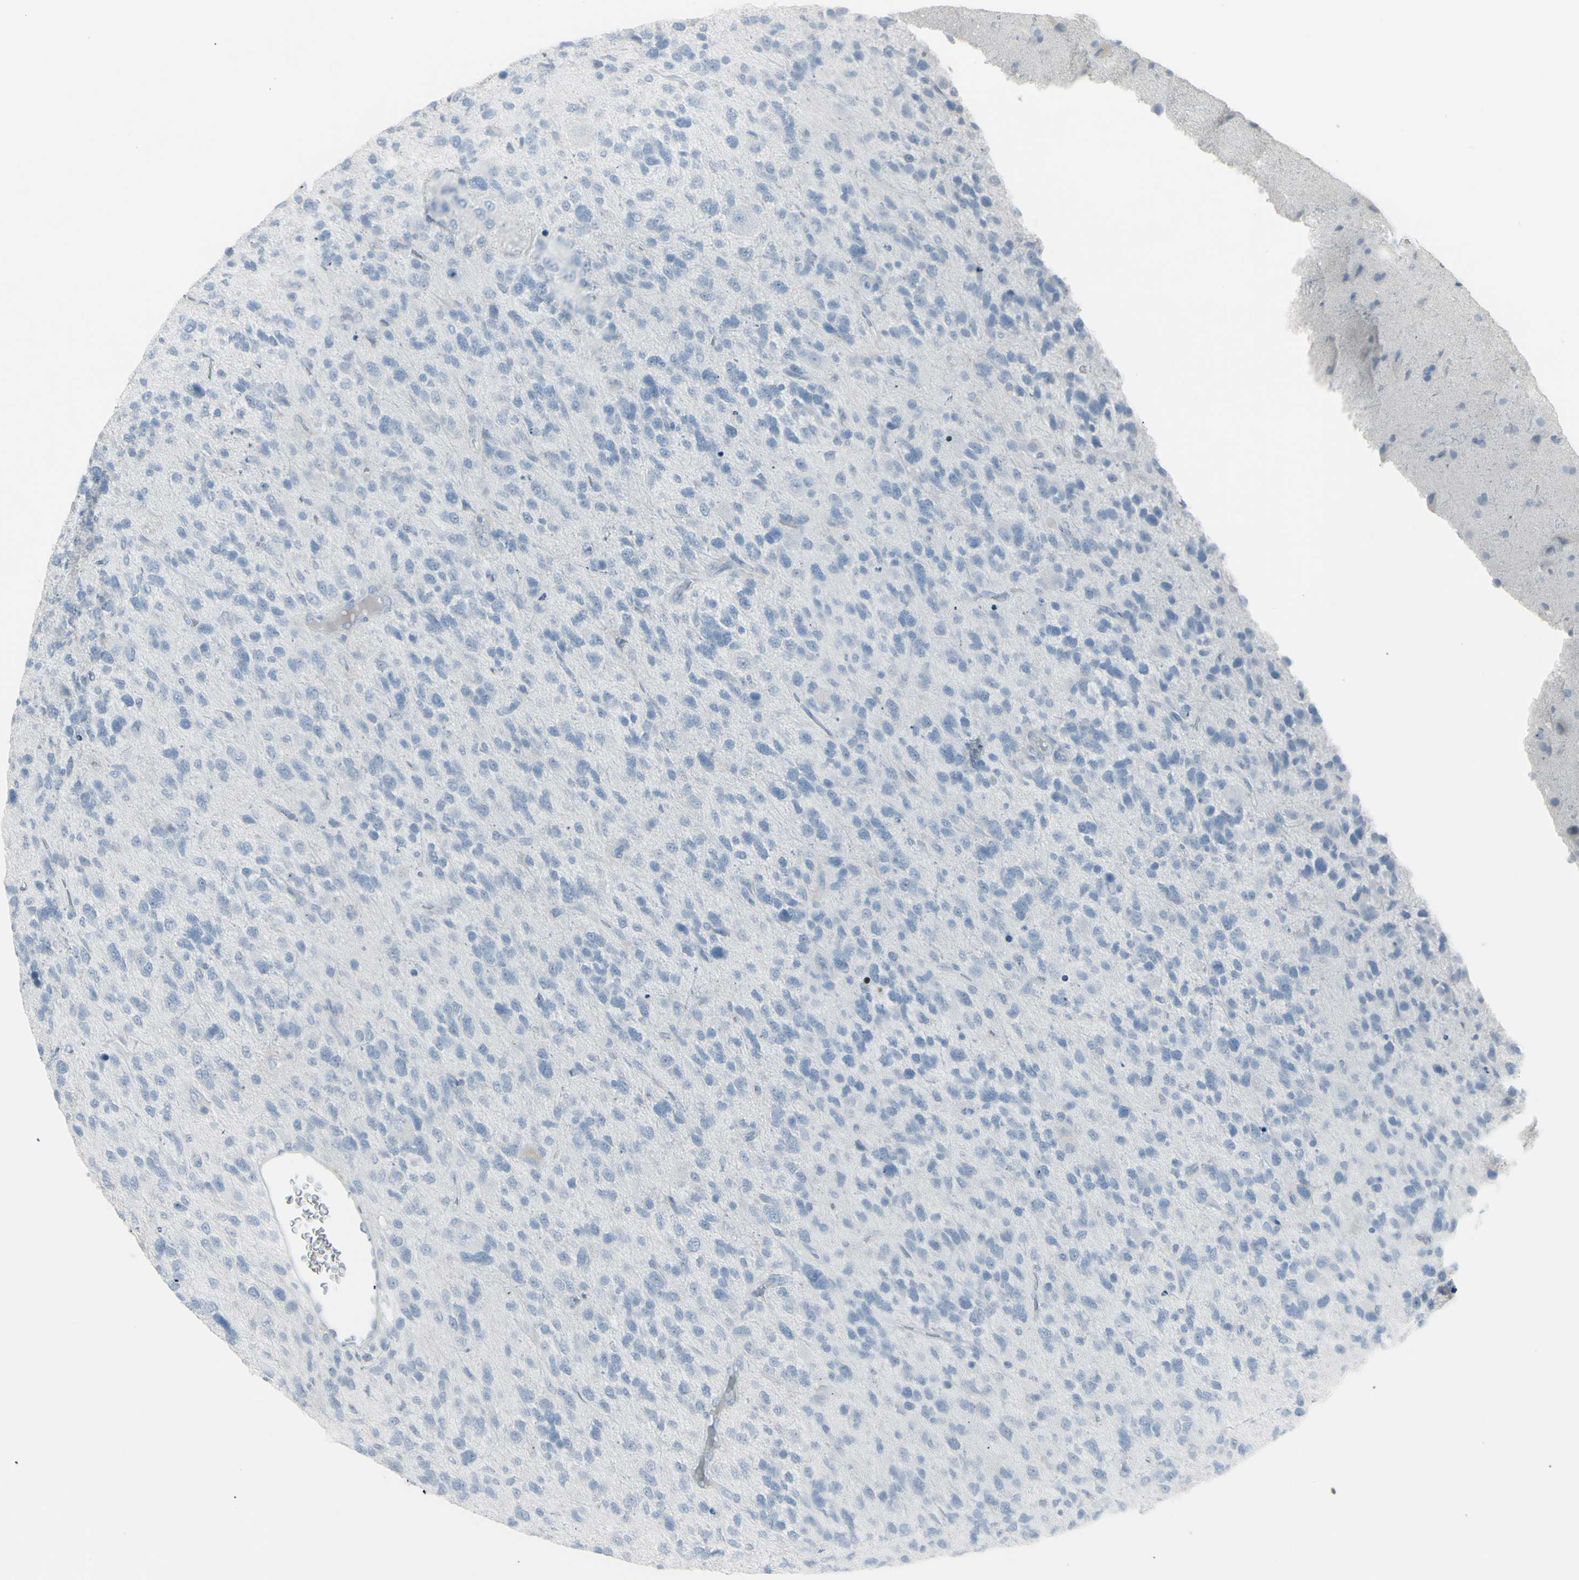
{"staining": {"intensity": "negative", "quantity": "none", "location": "none"}, "tissue": "glioma", "cell_type": "Tumor cells", "image_type": "cancer", "snomed": [{"axis": "morphology", "description": "Glioma, malignant, High grade"}, {"axis": "topography", "description": "Brain"}], "caption": "IHC of human glioma displays no positivity in tumor cells.", "gene": "YBX2", "patient": {"sex": "female", "age": 58}}